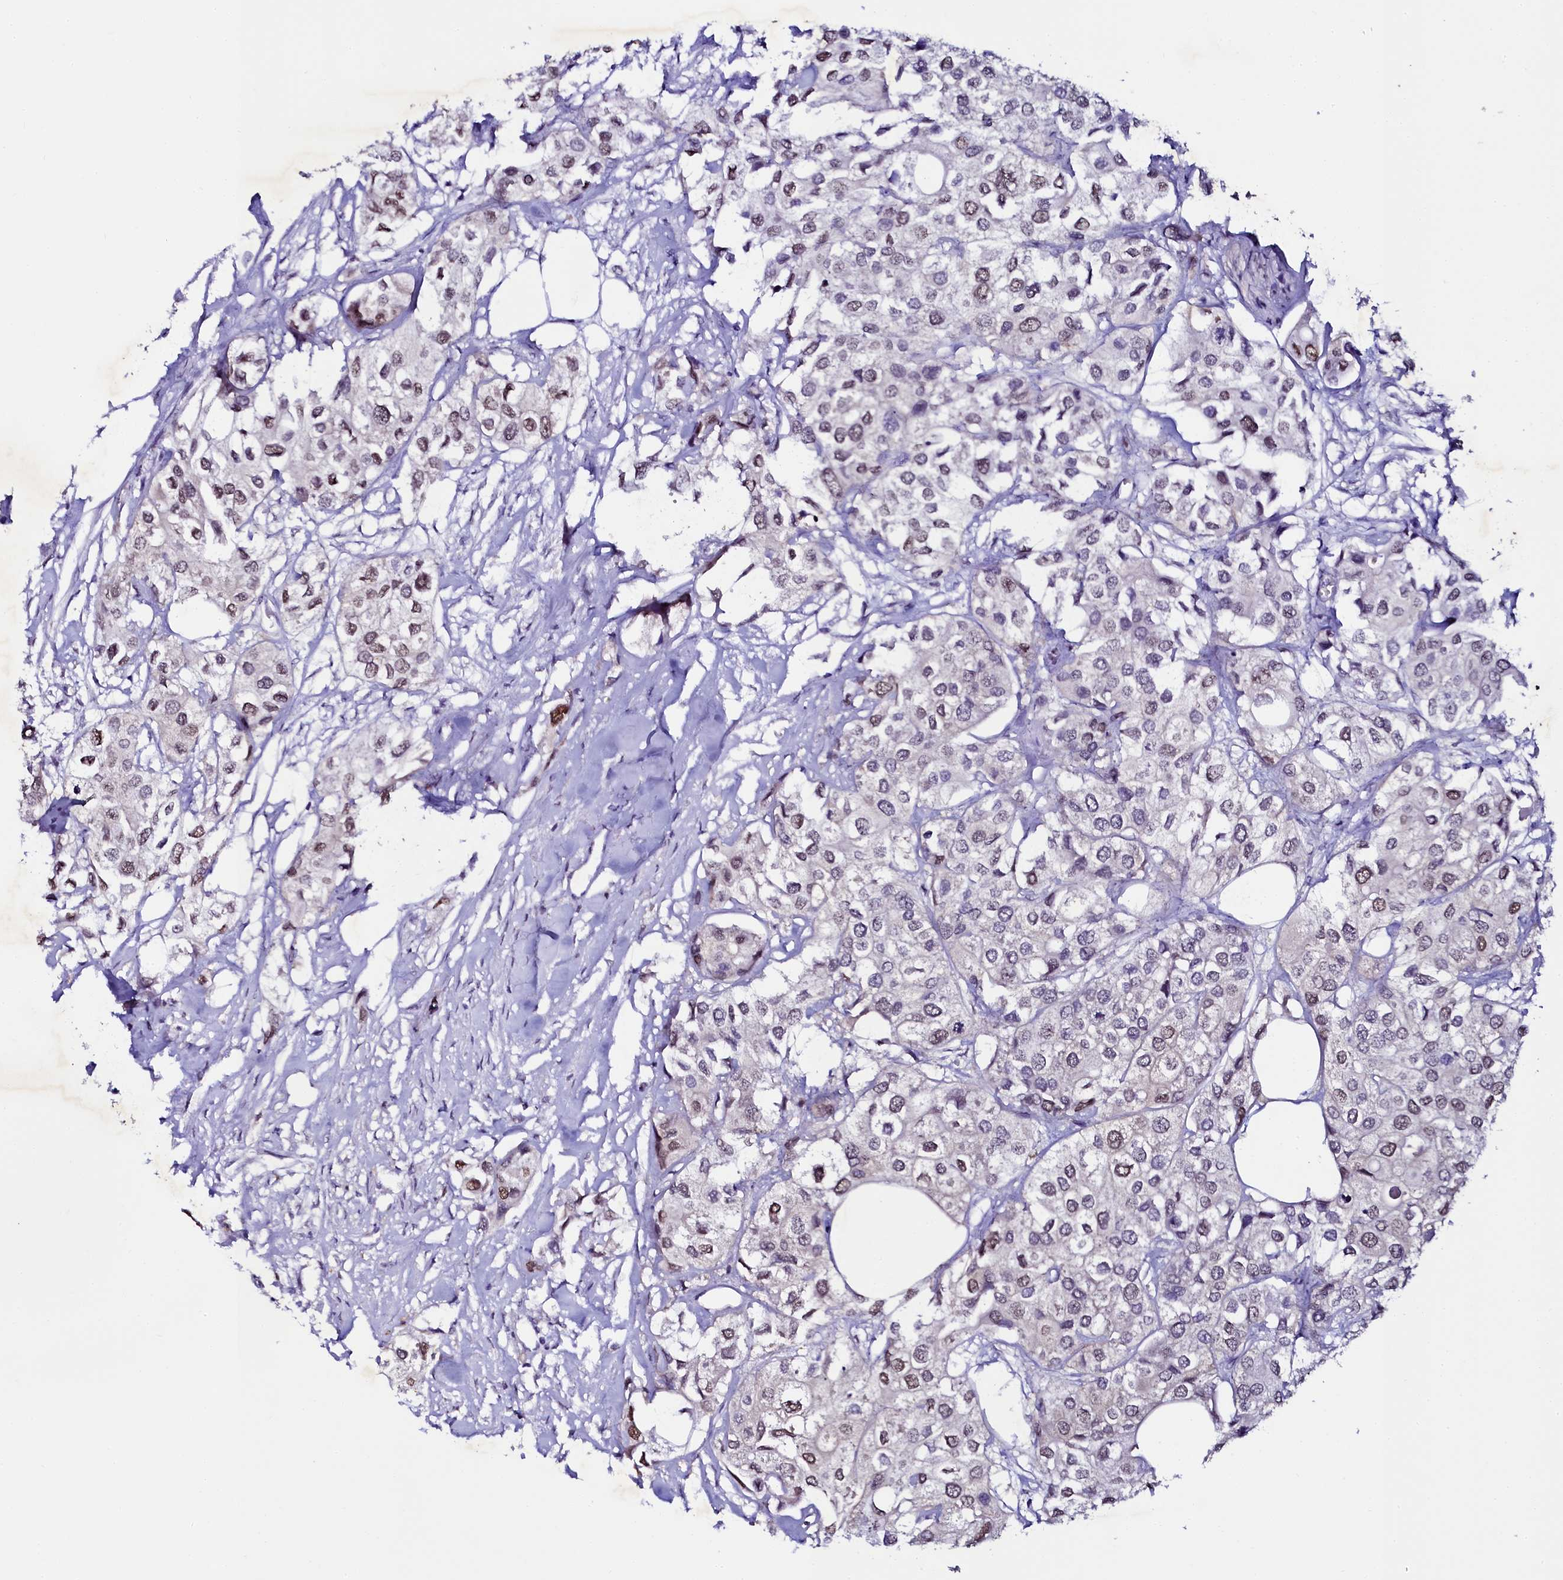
{"staining": {"intensity": "weak", "quantity": "25%-75%", "location": "nuclear"}, "tissue": "urothelial cancer", "cell_type": "Tumor cells", "image_type": "cancer", "snomed": [{"axis": "morphology", "description": "Urothelial carcinoma, High grade"}, {"axis": "topography", "description": "Urinary bladder"}], "caption": "A high-resolution photomicrograph shows IHC staining of urothelial carcinoma (high-grade), which shows weak nuclear staining in about 25%-75% of tumor cells.", "gene": "SORD", "patient": {"sex": "male", "age": 64}}